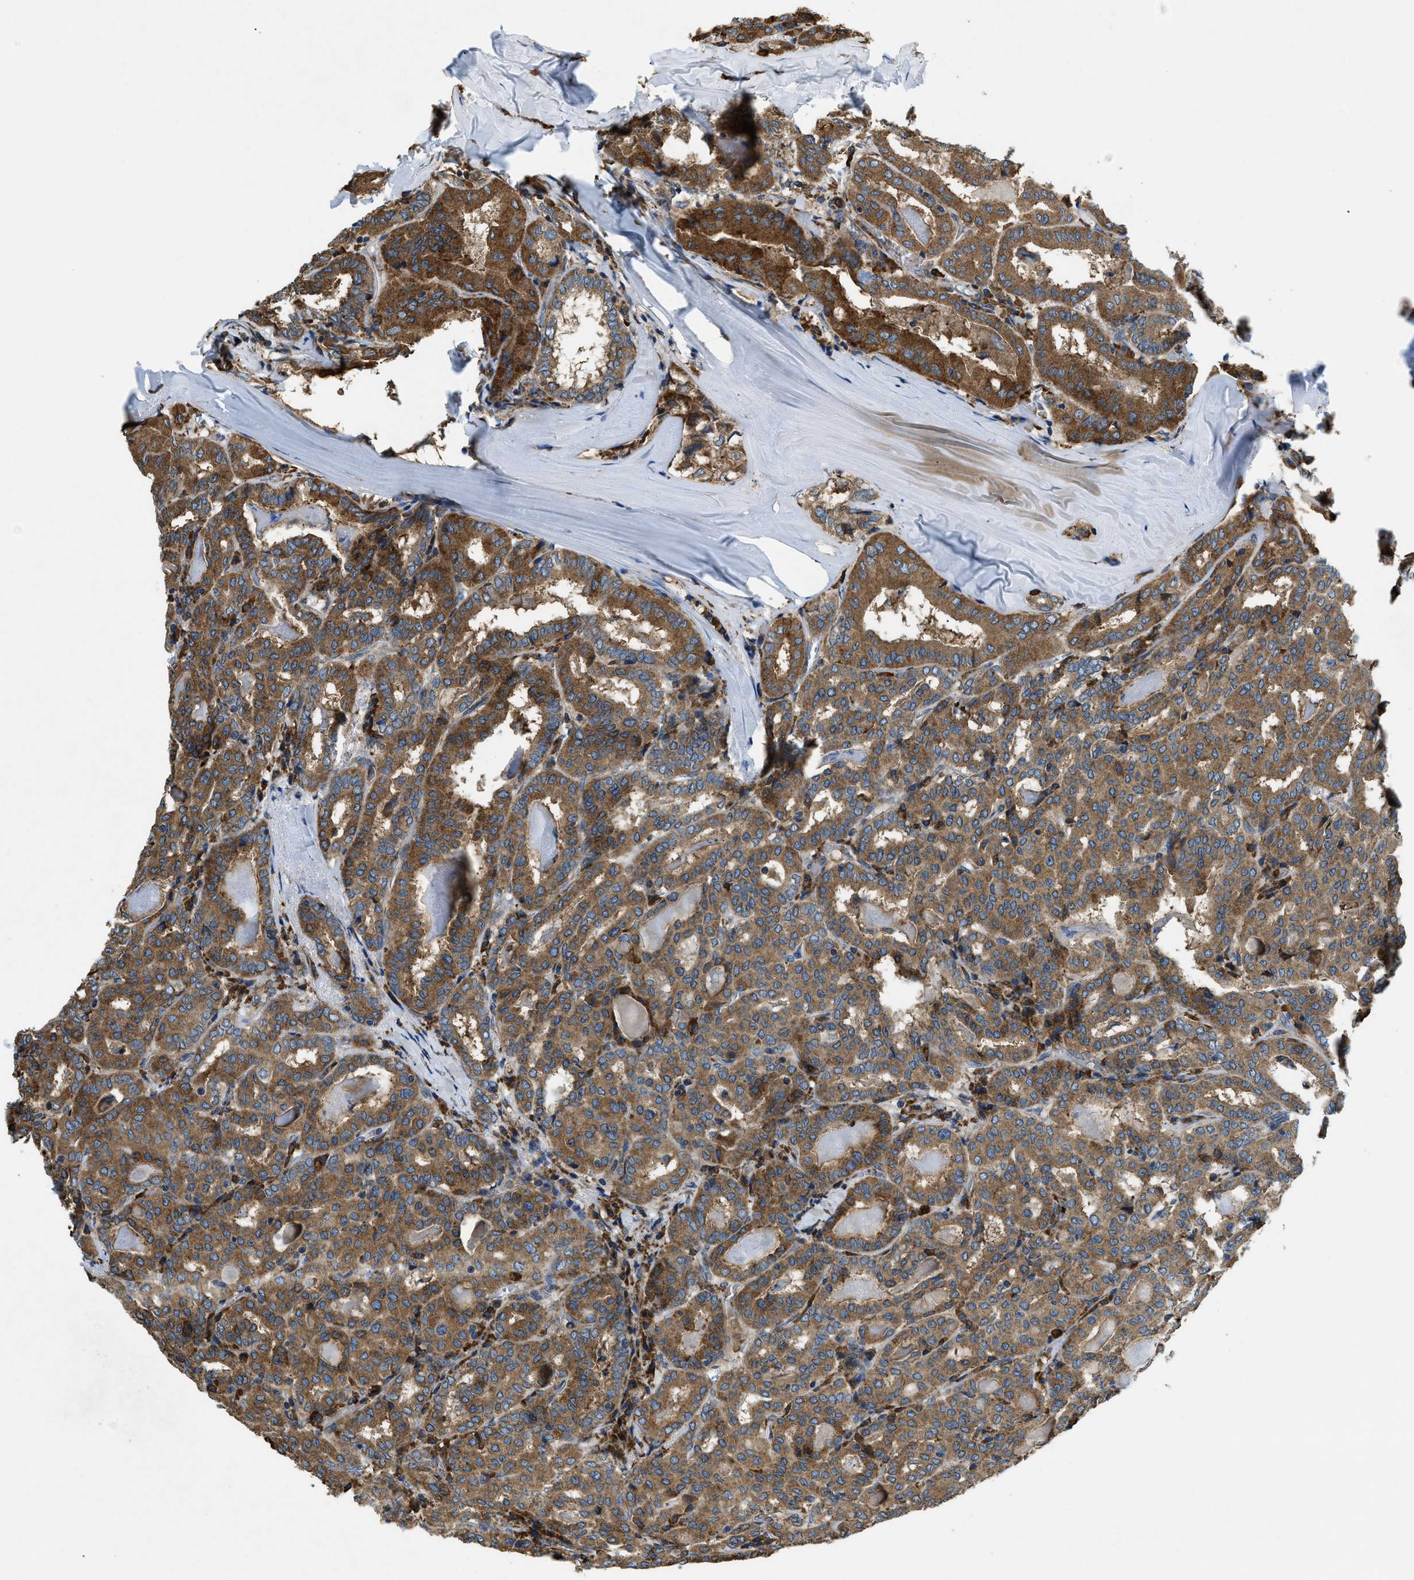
{"staining": {"intensity": "strong", "quantity": ">75%", "location": "cytoplasmic/membranous"}, "tissue": "thyroid cancer", "cell_type": "Tumor cells", "image_type": "cancer", "snomed": [{"axis": "morphology", "description": "Papillary adenocarcinoma, NOS"}, {"axis": "topography", "description": "Thyroid gland"}], "caption": "Thyroid cancer stained for a protein (brown) exhibits strong cytoplasmic/membranous positive expression in approximately >75% of tumor cells.", "gene": "CSPG4", "patient": {"sex": "female", "age": 42}}